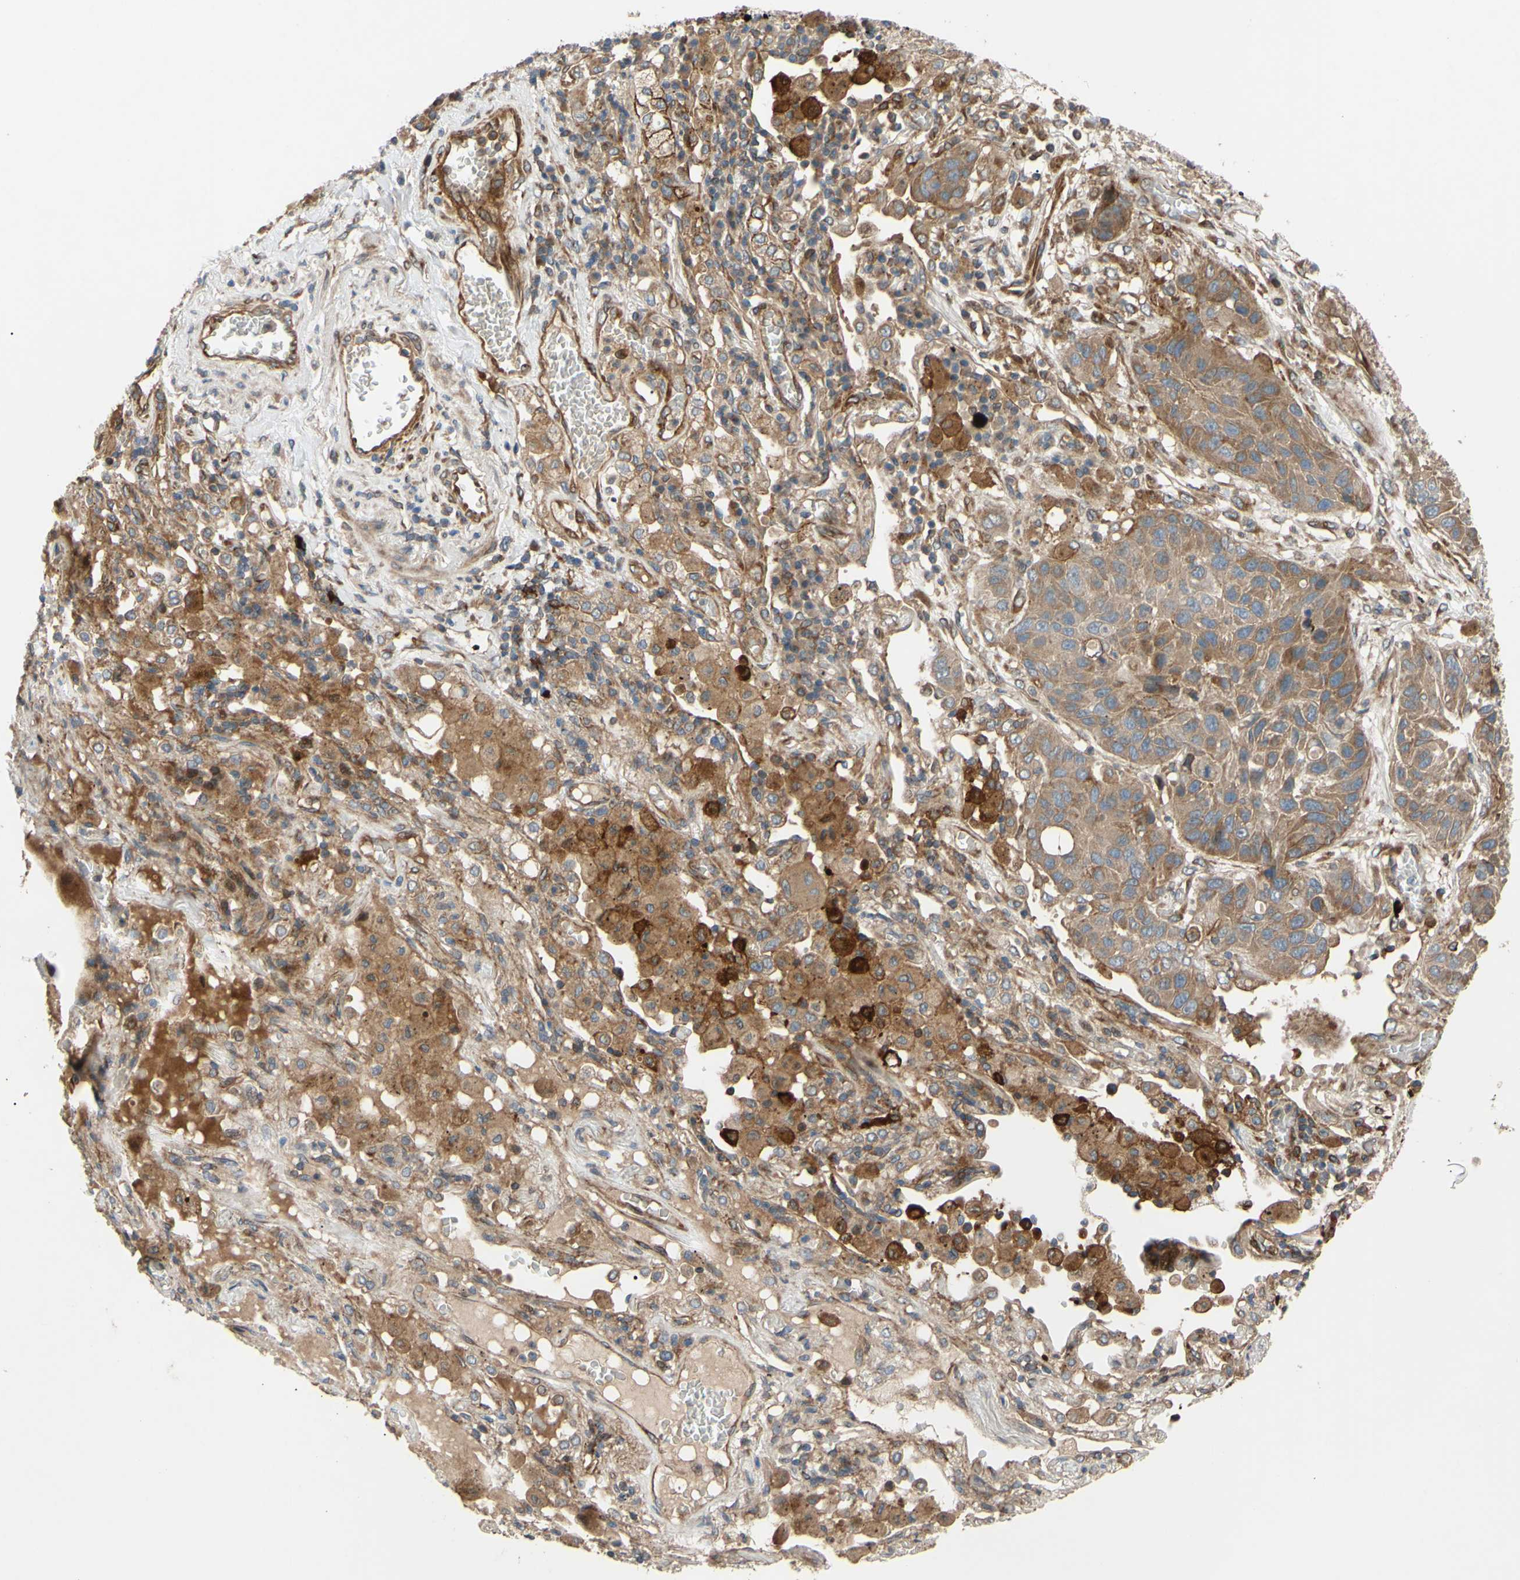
{"staining": {"intensity": "moderate", "quantity": ">75%", "location": "cytoplasmic/membranous"}, "tissue": "lung cancer", "cell_type": "Tumor cells", "image_type": "cancer", "snomed": [{"axis": "morphology", "description": "Squamous cell carcinoma, NOS"}, {"axis": "topography", "description": "Lung"}], "caption": "About >75% of tumor cells in lung cancer demonstrate moderate cytoplasmic/membranous protein expression as visualized by brown immunohistochemical staining.", "gene": "SPTLC1", "patient": {"sex": "male", "age": 57}}